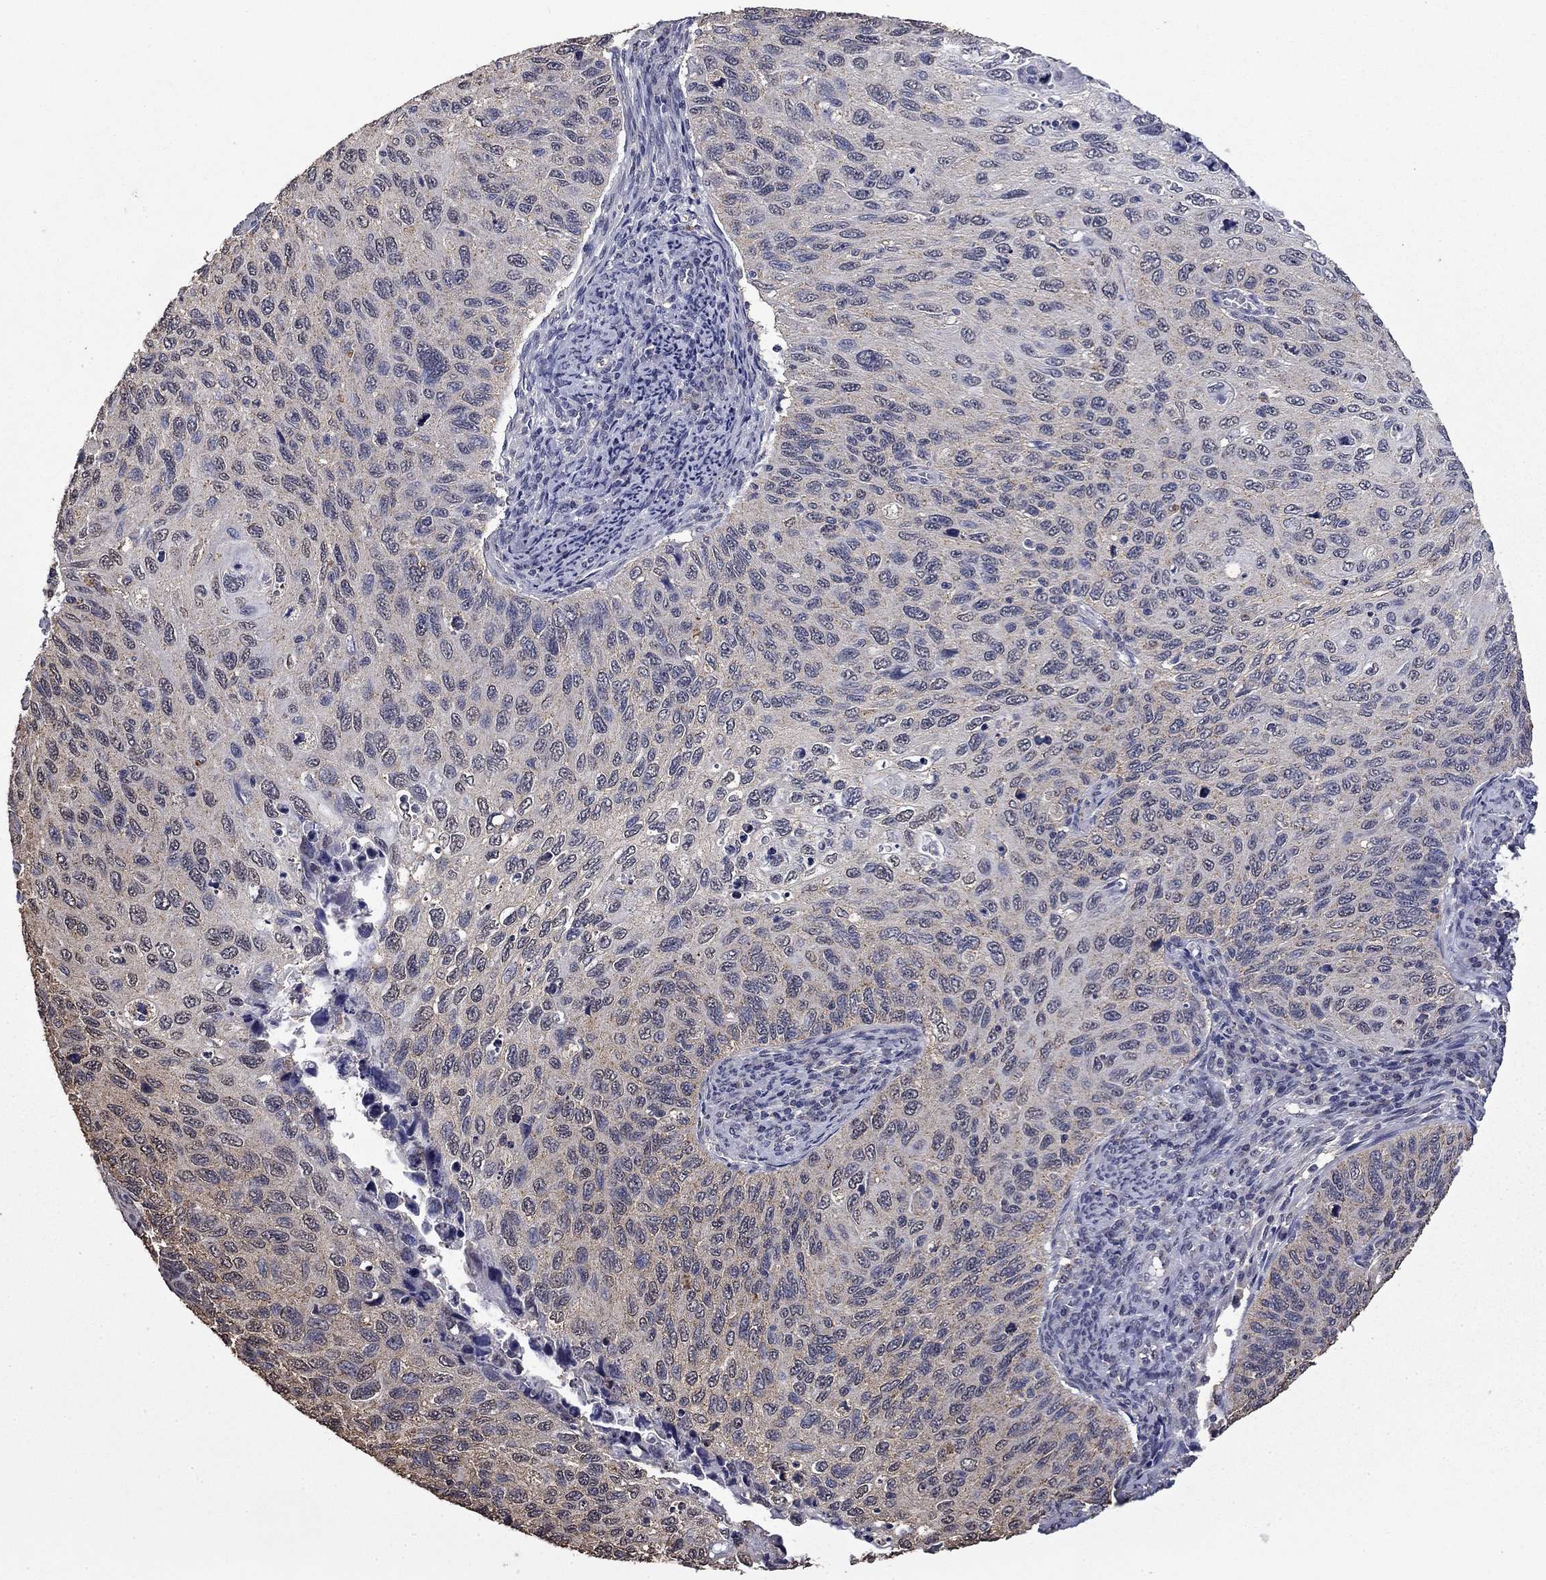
{"staining": {"intensity": "negative", "quantity": "none", "location": "none"}, "tissue": "cervical cancer", "cell_type": "Tumor cells", "image_type": "cancer", "snomed": [{"axis": "morphology", "description": "Squamous cell carcinoma, NOS"}, {"axis": "topography", "description": "Cervix"}], "caption": "DAB immunohistochemical staining of cervical squamous cell carcinoma shows no significant staining in tumor cells.", "gene": "MFAP3L", "patient": {"sex": "female", "age": 70}}